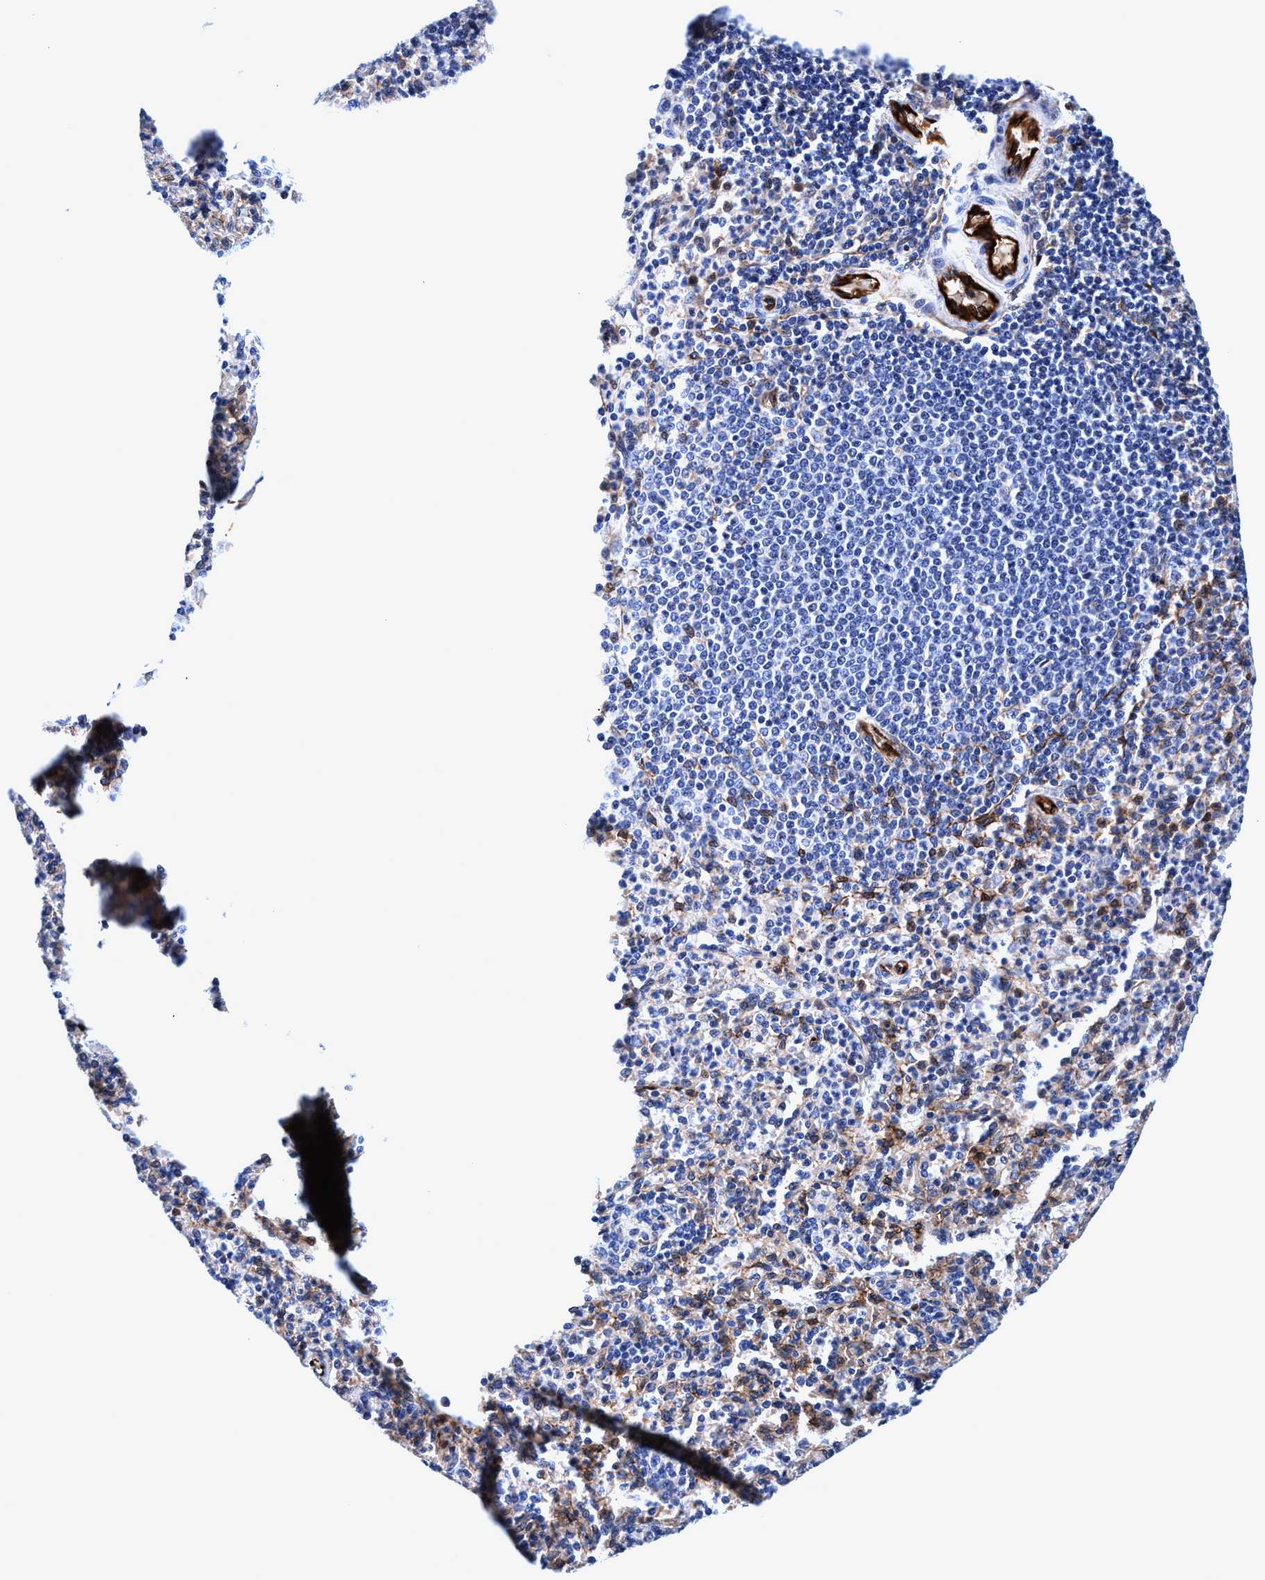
{"staining": {"intensity": "weak", "quantity": "<25%", "location": "cytoplasmic/membranous"}, "tissue": "spleen", "cell_type": "Cells in red pulp", "image_type": "normal", "snomed": [{"axis": "morphology", "description": "Normal tissue, NOS"}, {"axis": "topography", "description": "Spleen"}], "caption": "Immunohistochemical staining of unremarkable human spleen demonstrates no significant positivity in cells in red pulp. The staining is performed using DAB (3,3'-diaminobenzidine) brown chromogen with nuclei counter-stained in using hematoxylin.", "gene": "UBALD2", "patient": {"sex": "male", "age": 36}}